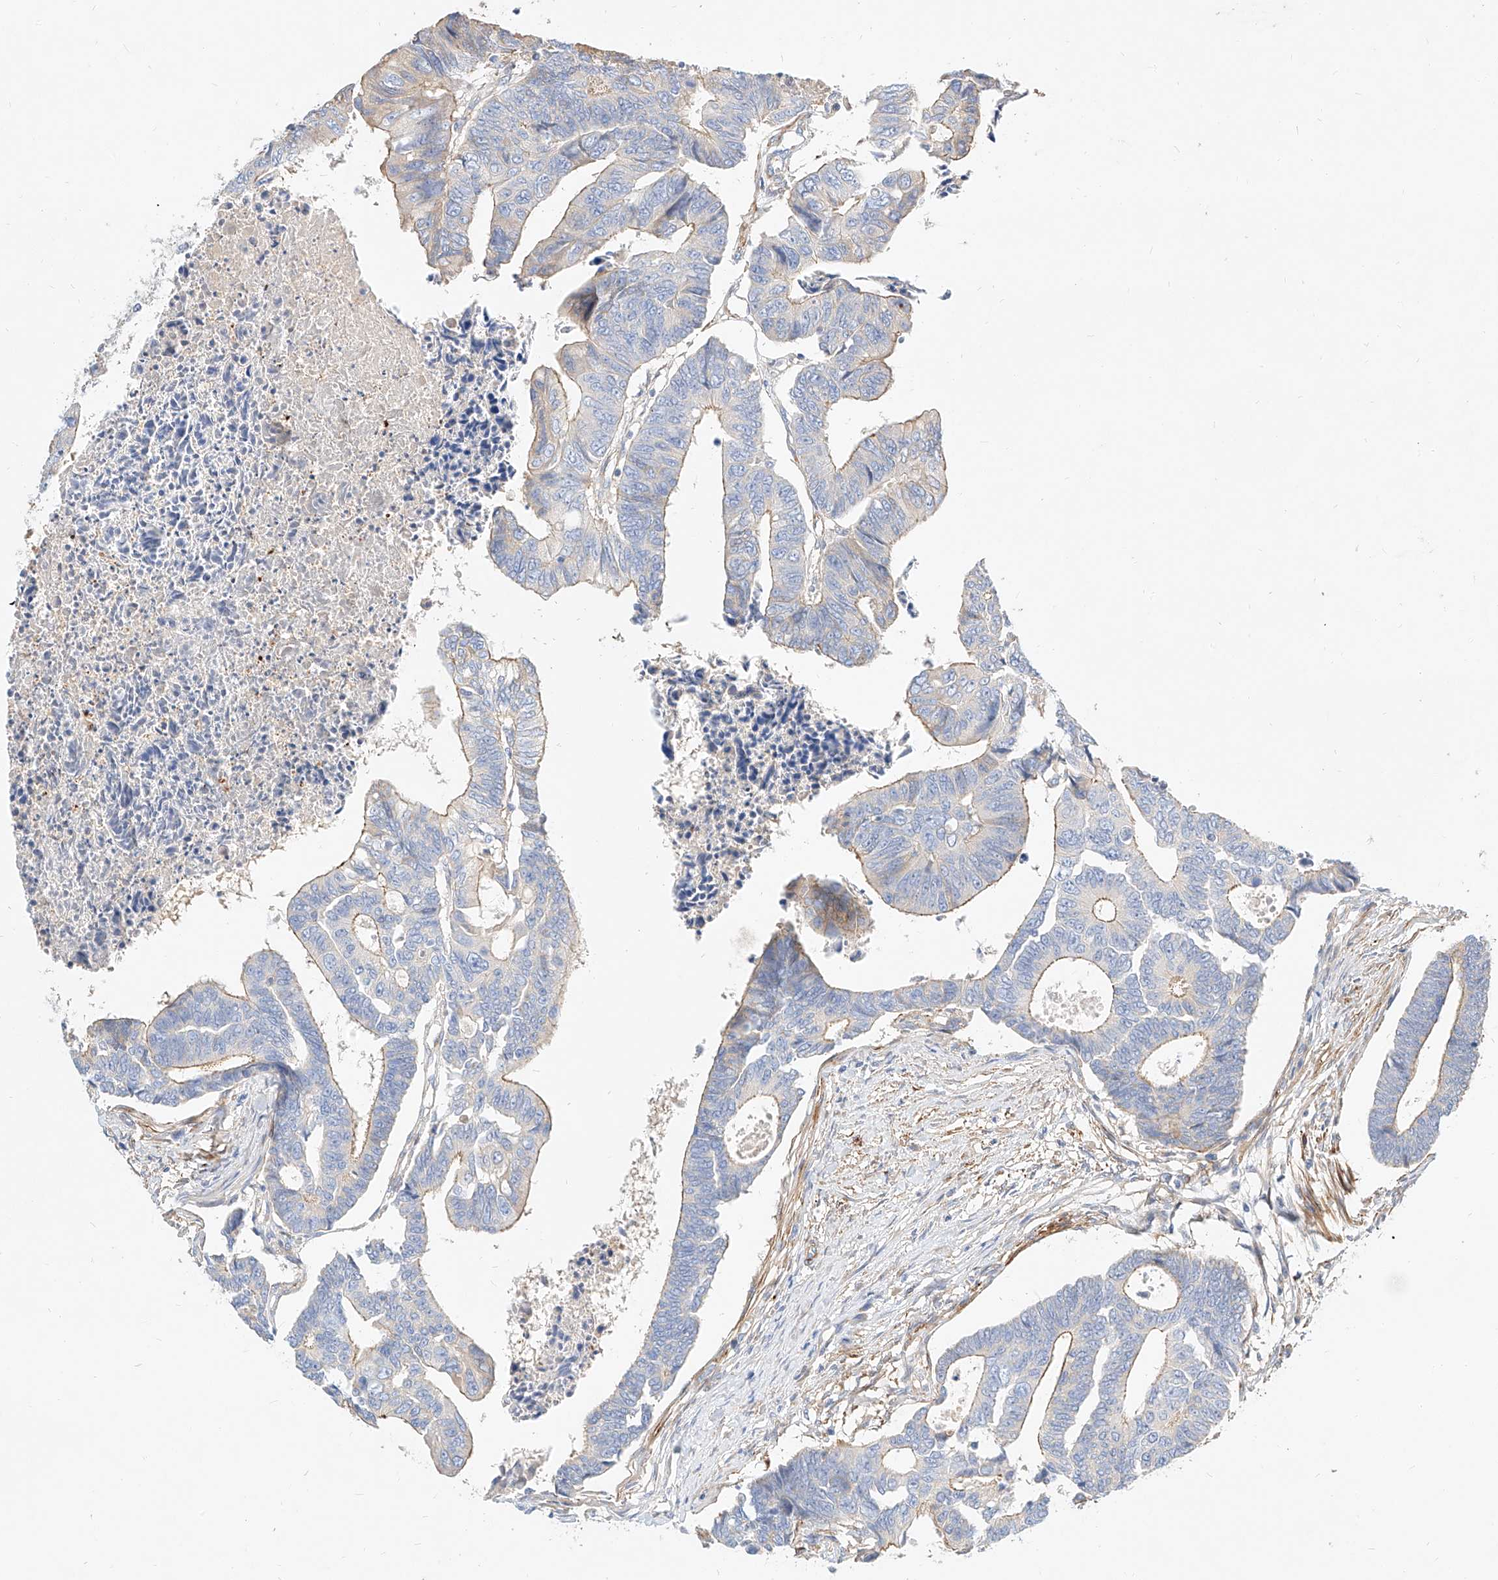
{"staining": {"intensity": "weak", "quantity": "<25%", "location": "cytoplasmic/membranous"}, "tissue": "colorectal cancer", "cell_type": "Tumor cells", "image_type": "cancer", "snomed": [{"axis": "morphology", "description": "Adenocarcinoma, NOS"}, {"axis": "topography", "description": "Rectum"}], "caption": "Tumor cells are negative for protein expression in human adenocarcinoma (colorectal).", "gene": "KCNH5", "patient": {"sex": "female", "age": 65}}